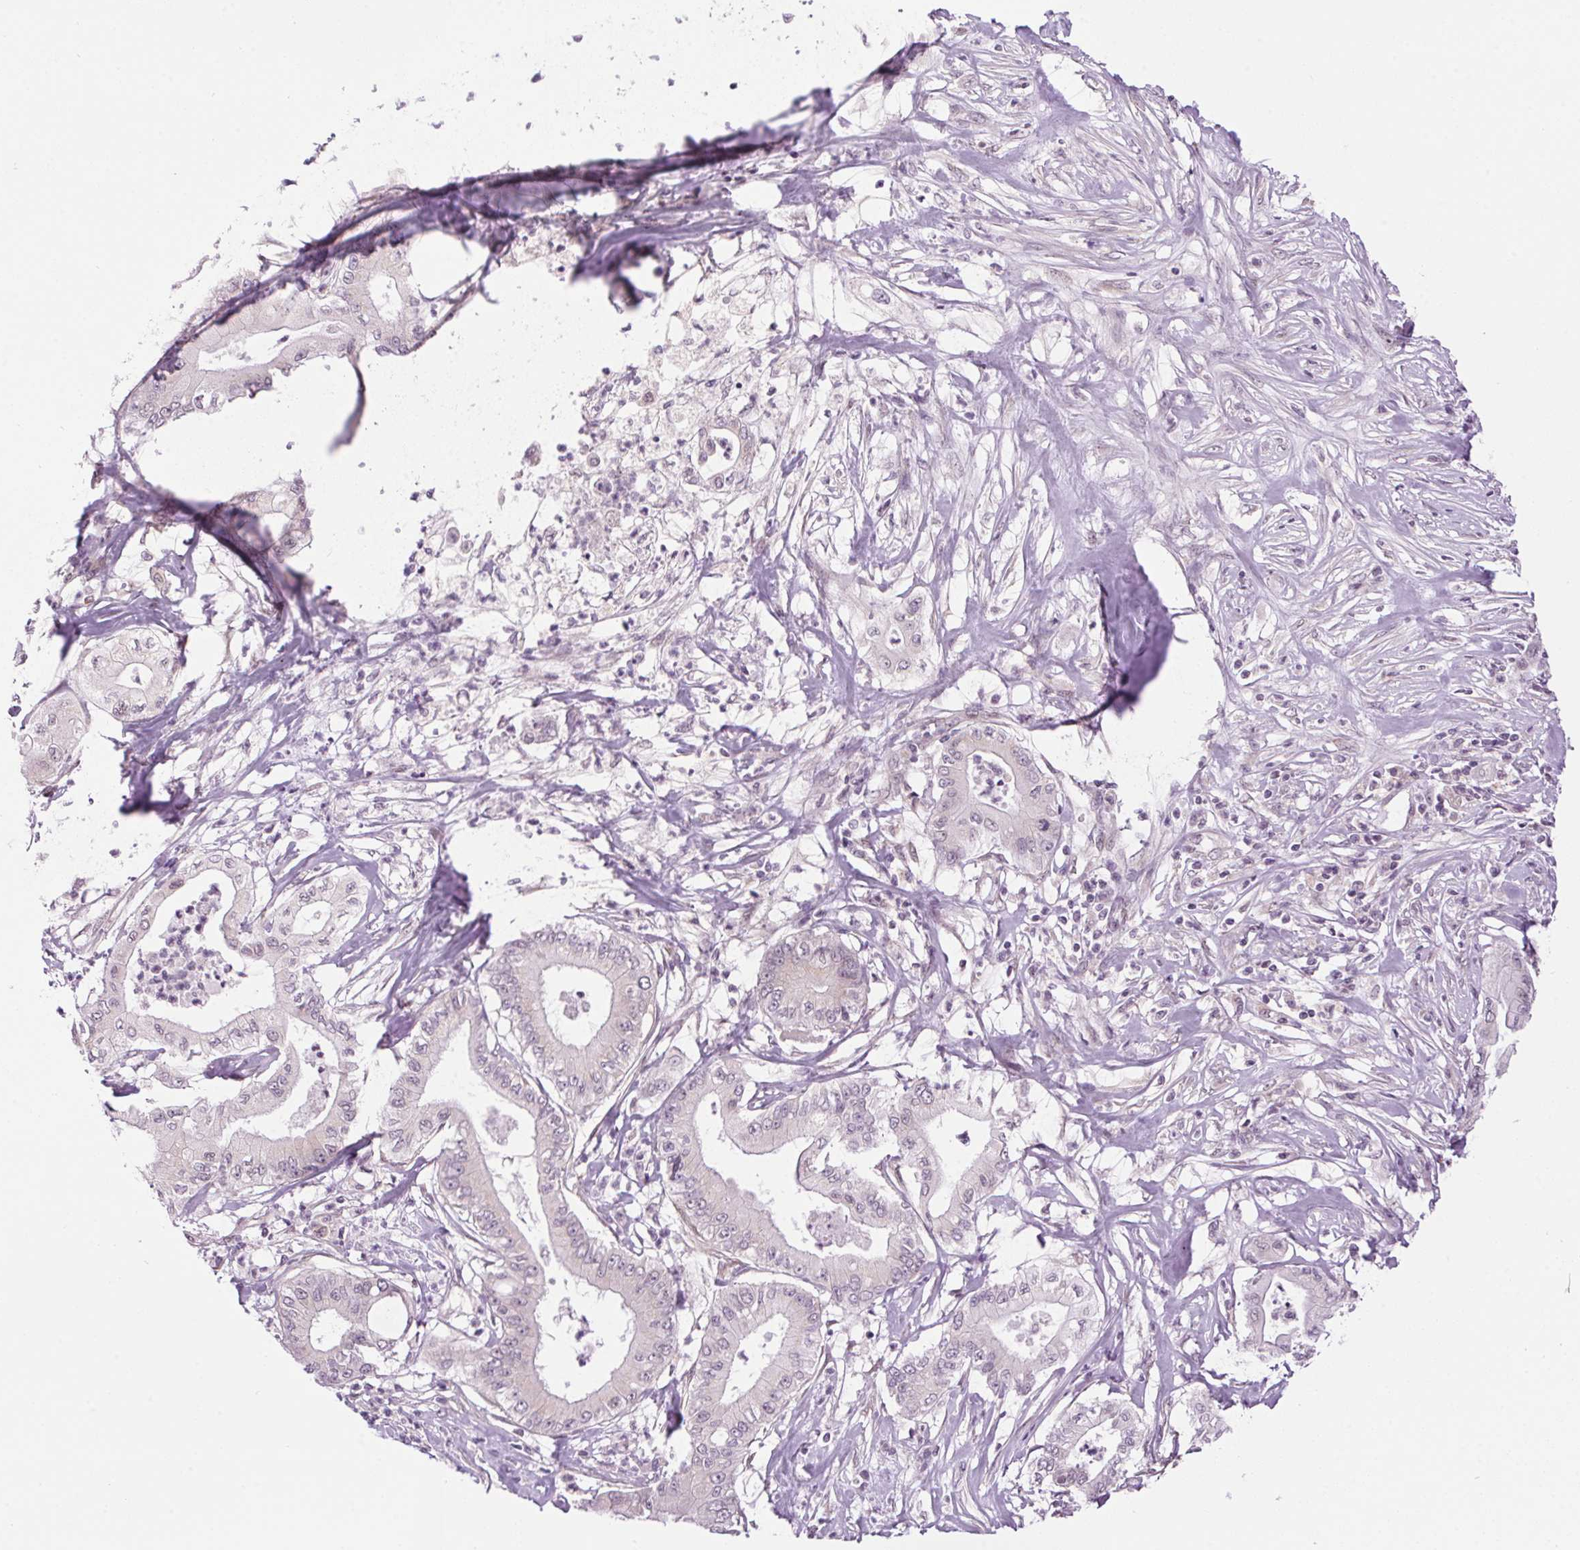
{"staining": {"intensity": "negative", "quantity": "none", "location": "none"}, "tissue": "pancreatic cancer", "cell_type": "Tumor cells", "image_type": "cancer", "snomed": [{"axis": "morphology", "description": "Adenocarcinoma, NOS"}, {"axis": "topography", "description": "Pancreas"}], "caption": "Human pancreatic cancer (adenocarcinoma) stained for a protein using IHC shows no staining in tumor cells.", "gene": "SMIM13", "patient": {"sex": "male", "age": 71}}